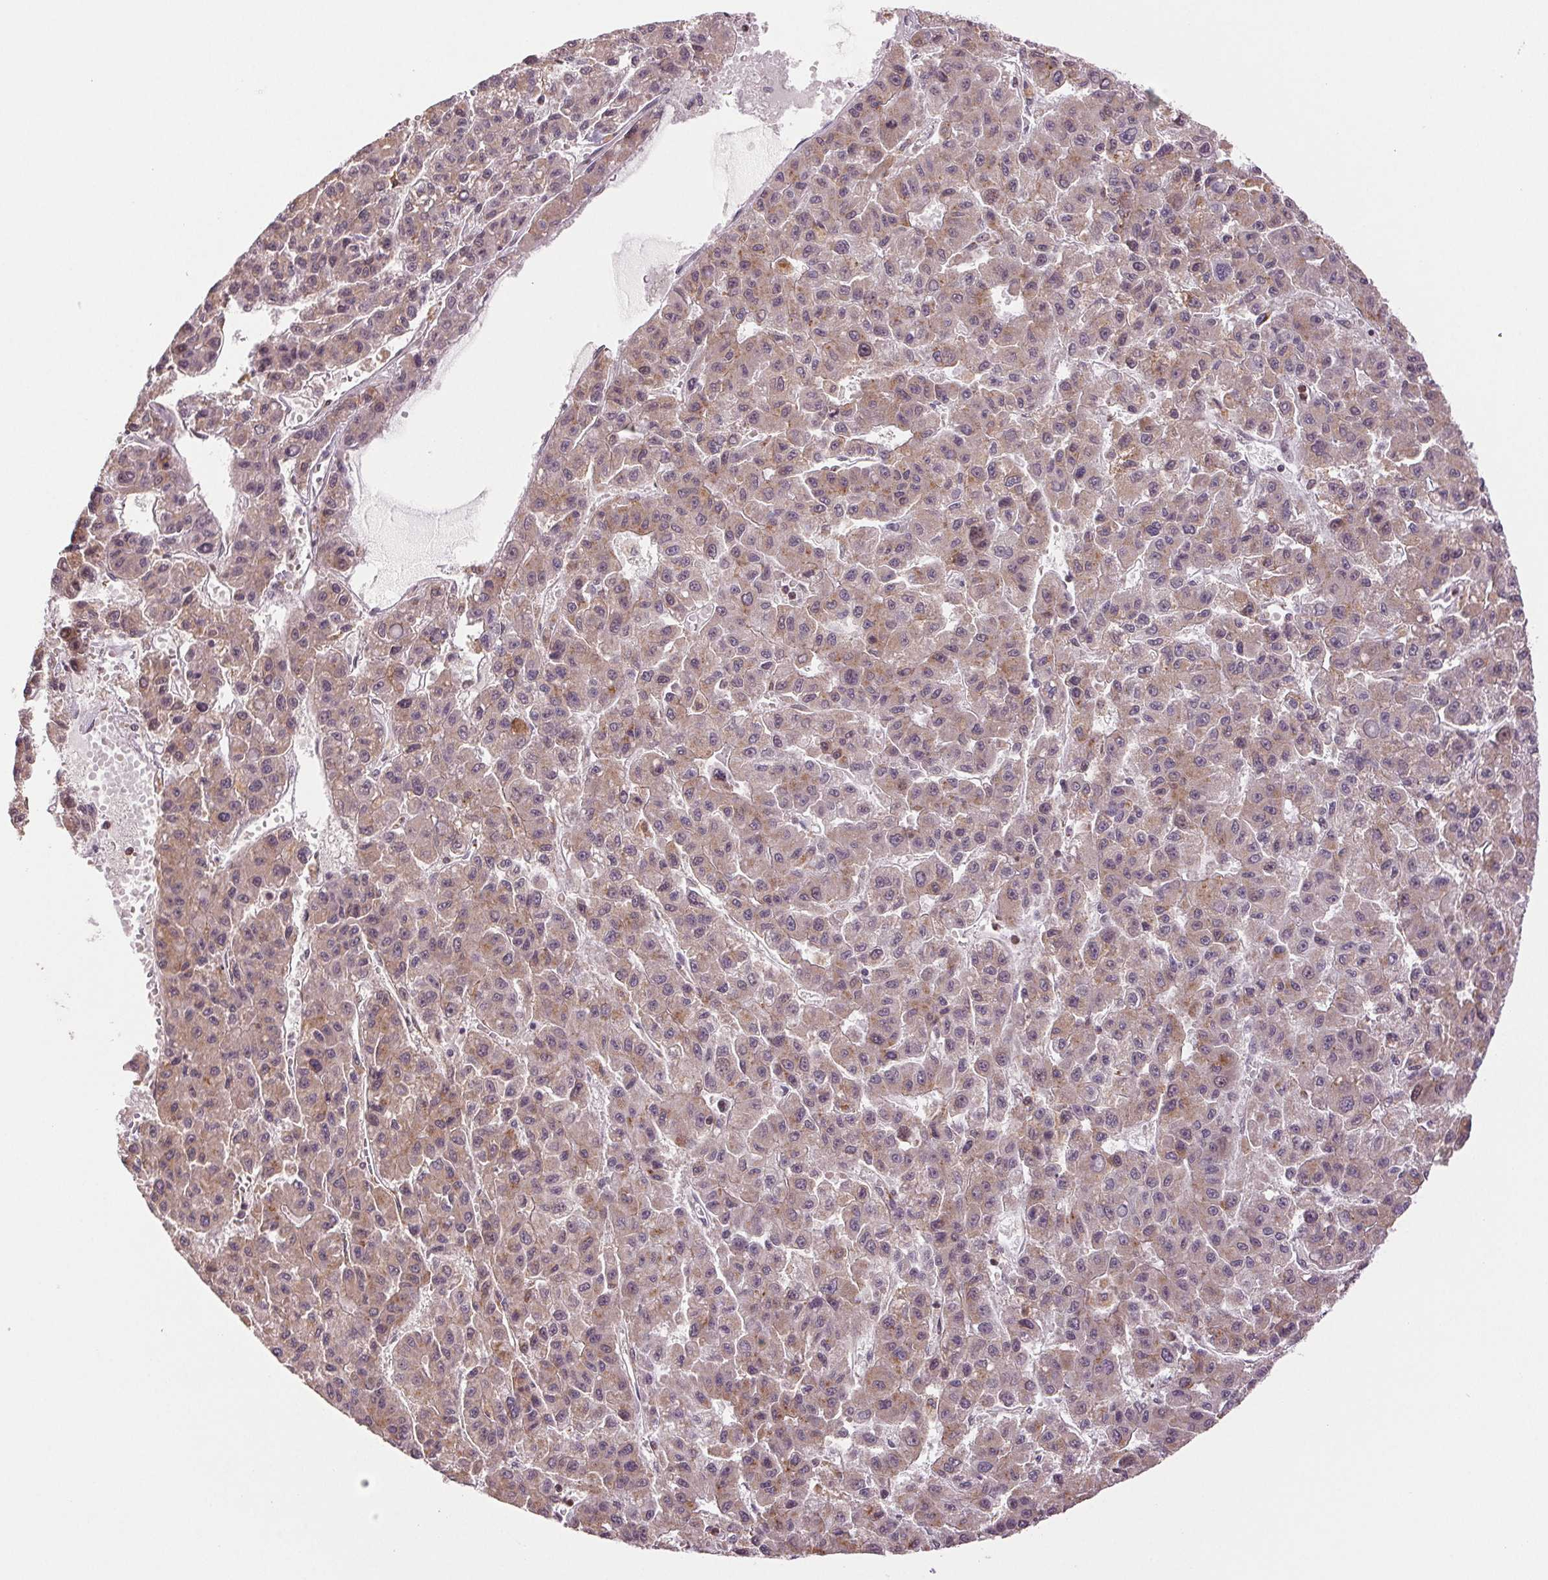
{"staining": {"intensity": "weak", "quantity": ">75%", "location": "cytoplasmic/membranous,nuclear"}, "tissue": "liver cancer", "cell_type": "Tumor cells", "image_type": "cancer", "snomed": [{"axis": "morphology", "description": "Carcinoma, Hepatocellular, NOS"}, {"axis": "topography", "description": "Liver"}], "caption": "Weak cytoplasmic/membranous and nuclear protein expression is identified in about >75% of tumor cells in liver cancer.", "gene": "GRHL3", "patient": {"sex": "male", "age": 70}}